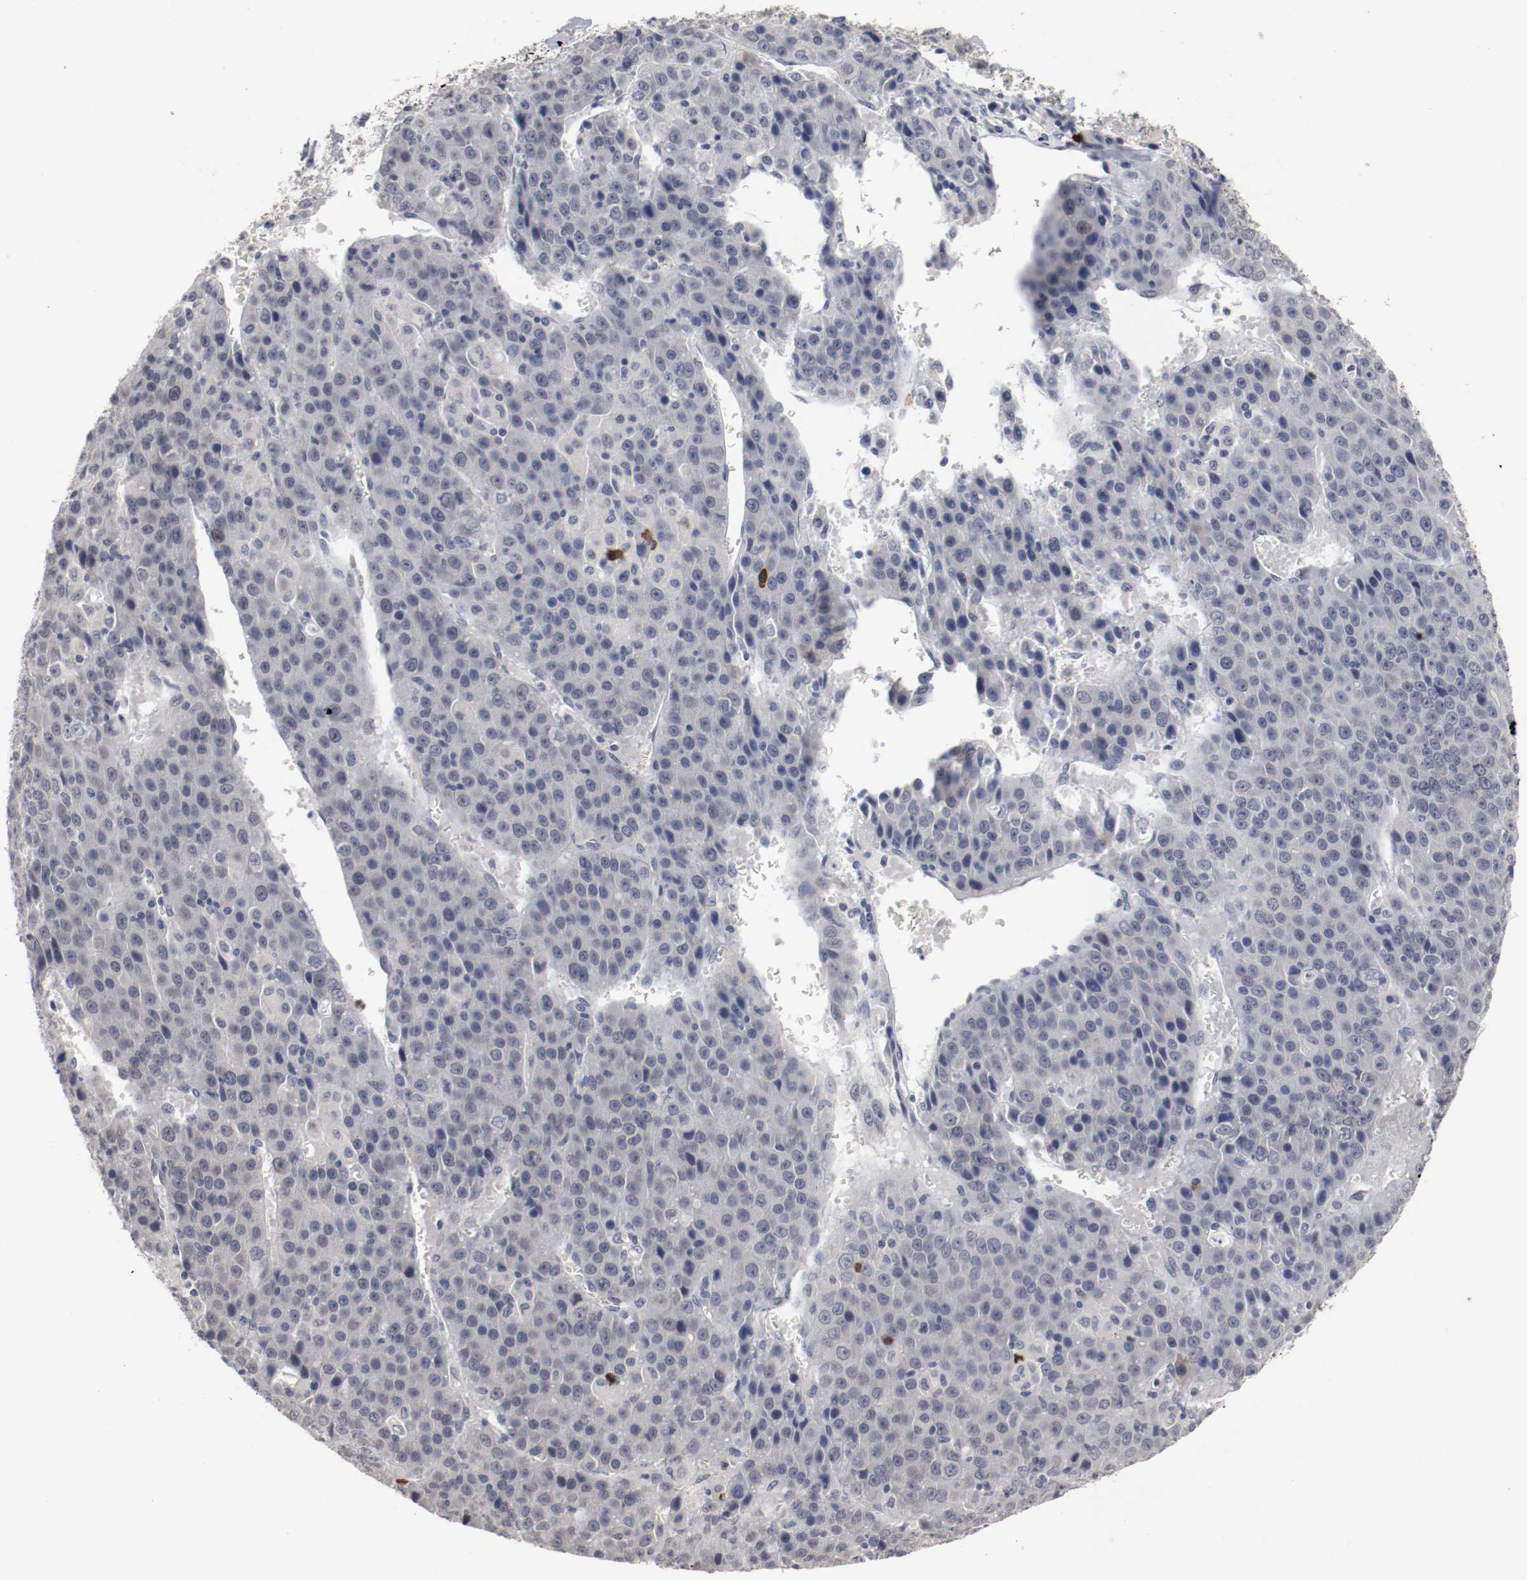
{"staining": {"intensity": "negative", "quantity": "none", "location": "none"}, "tissue": "liver cancer", "cell_type": "Tumor cells", "image_type": "cancer", "snomed": [{"axis": "morphology", "description": "Carcinoma, Hepatocellular, NOS"}, {"axis": "topography", "description": "Liver"}], "caption": "This is an immunohistochemistry photomicrograph of human hepatocellular carcinoma (liver). There is no positivity in tumor cells.", "gene": "CEBPE", "patient": {"sex": "female", "age": 53}}